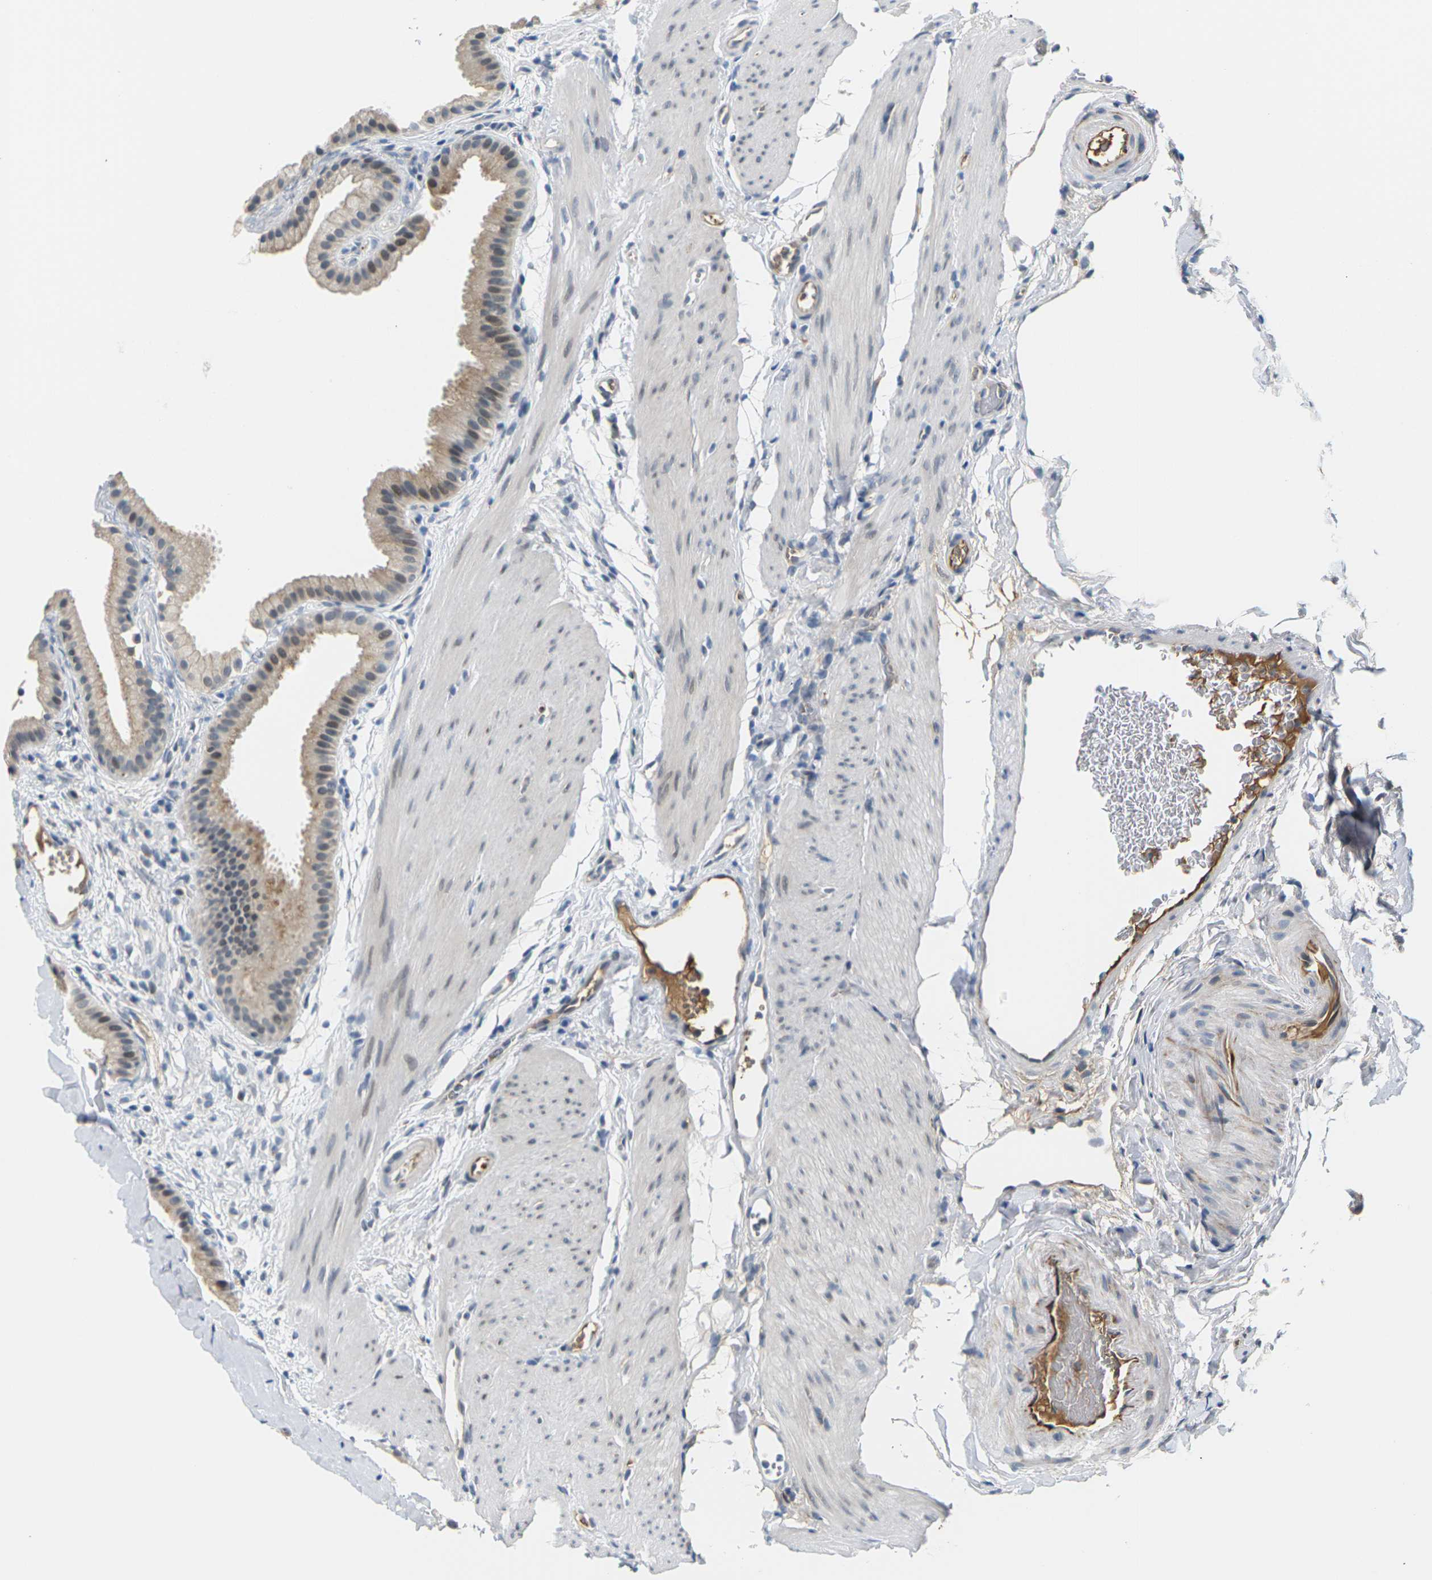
{"staining": {"intensity": "weak", "quantity": ">75%", "location": "cytoplasmic/membranous,nuclear"}, "tissue": "gallbladder", "cell_type": "Glandular cells", "image_type": "normal", "snomed": [{"axis": "morphology", "description": "Normal tissue, NOS"}, {"axis": "topography", "description": "Gallbladder"}], "caption": "IHC micrograph of unremarkable human gallbladder stained for a protein (brown), which exhibits low levels of weak cytoplasmic/membranous,nuclear positivity in about >75% of glandular cells.", "gene": "PKP2", "patient": {"sex": "female", "age": 64}}